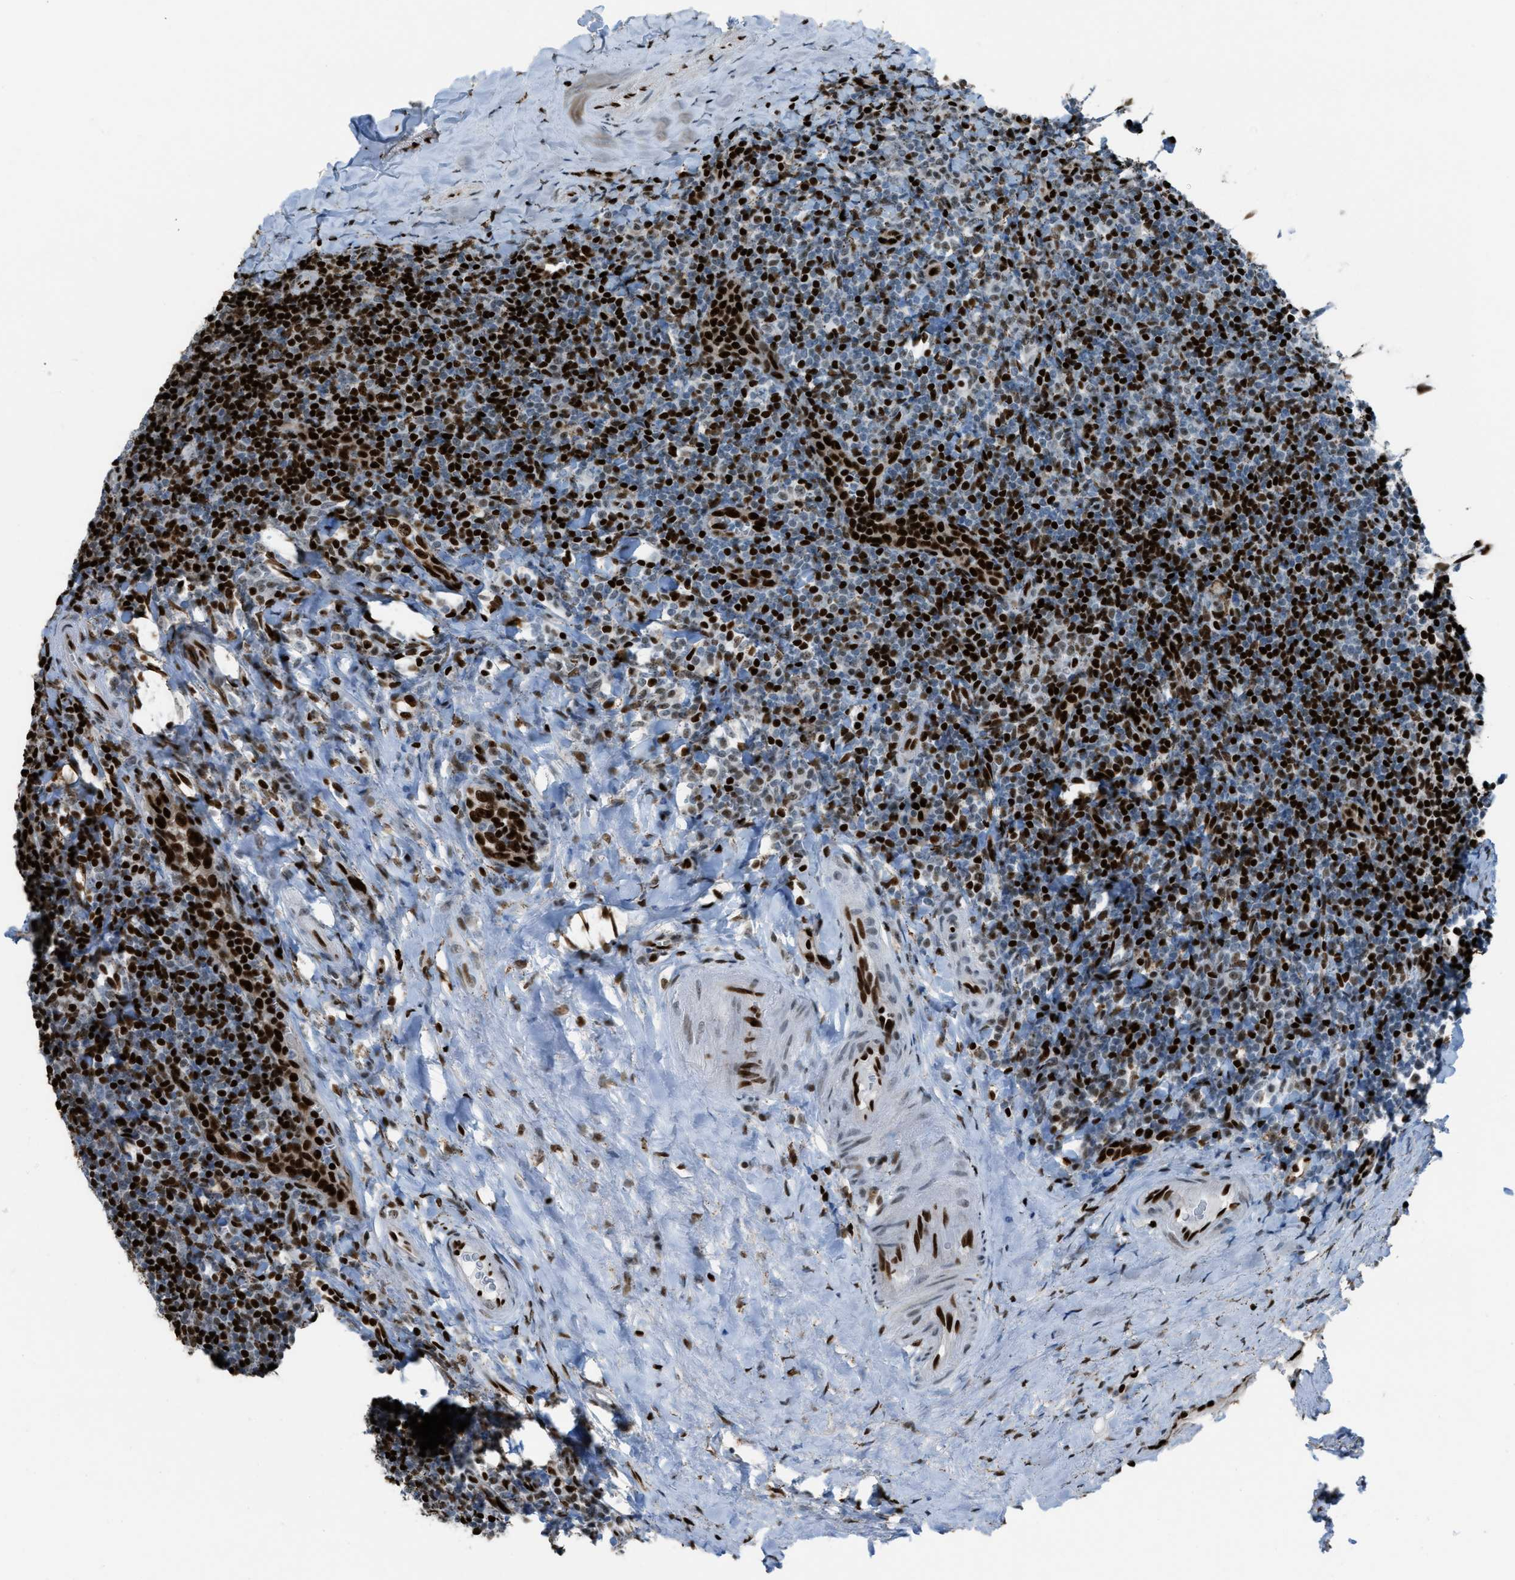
{"staining": {"intensity": "strong", "quantity": "<25%", "location": "nuclear"}, "tissue": "tonsil", "cell_type": "Germinal center cells", "image_type": "normal", "snomed": [{"axis": "morphology", "description": "Normal tissue, NOS"}, {"axis": "topography", "description": "Tonsil"}], "caption": "Immunohistochemical staining of benign tonsil reveals medium levels of strong nuclear staining in about <25% of germinal center cells.", "gene": "SLFN5", "patient": {"sex": "male", "age": 37}}